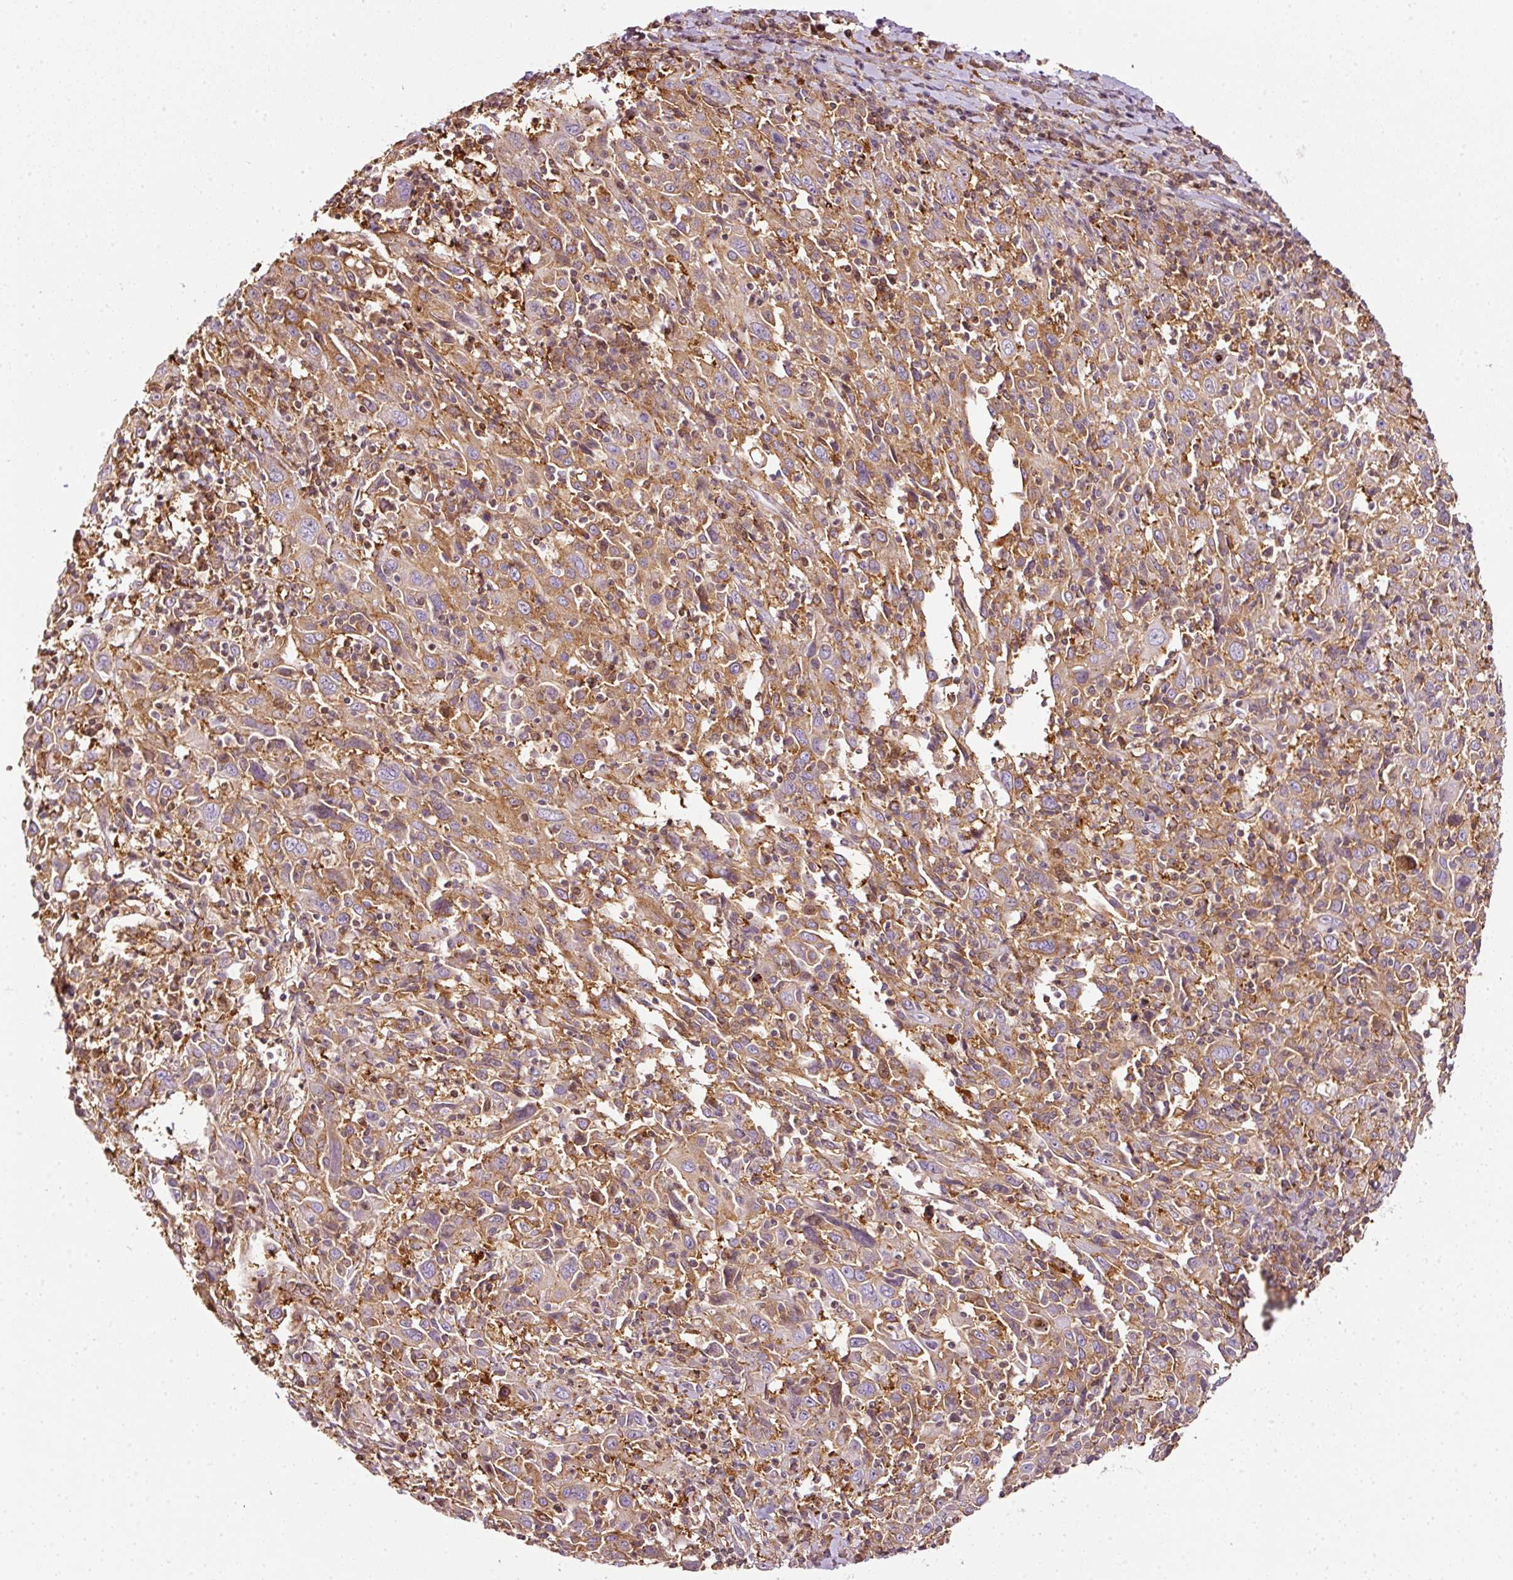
{"staining": {"intensity": "moderate", "quantity": ">75%", "location": "cytoplasmic/membranous"}, "tissue": "cervical cancer", "cell_type": "Tumor cells", "image_type": "cancer", "snomed": [{"axis": "morphology", "description": "Squamous cell carcinoma, NOS"}, {"axis": "topography", "description": "Cervix"}], "caption": "A micrograph of human cervical squamous cell carcinoma stained for a protein exhibits moderate cytoplasmic/membranous brown staining in tumor cells.", "gene": "SCNM1", "patient": {"sex": "female", "age": 46}}